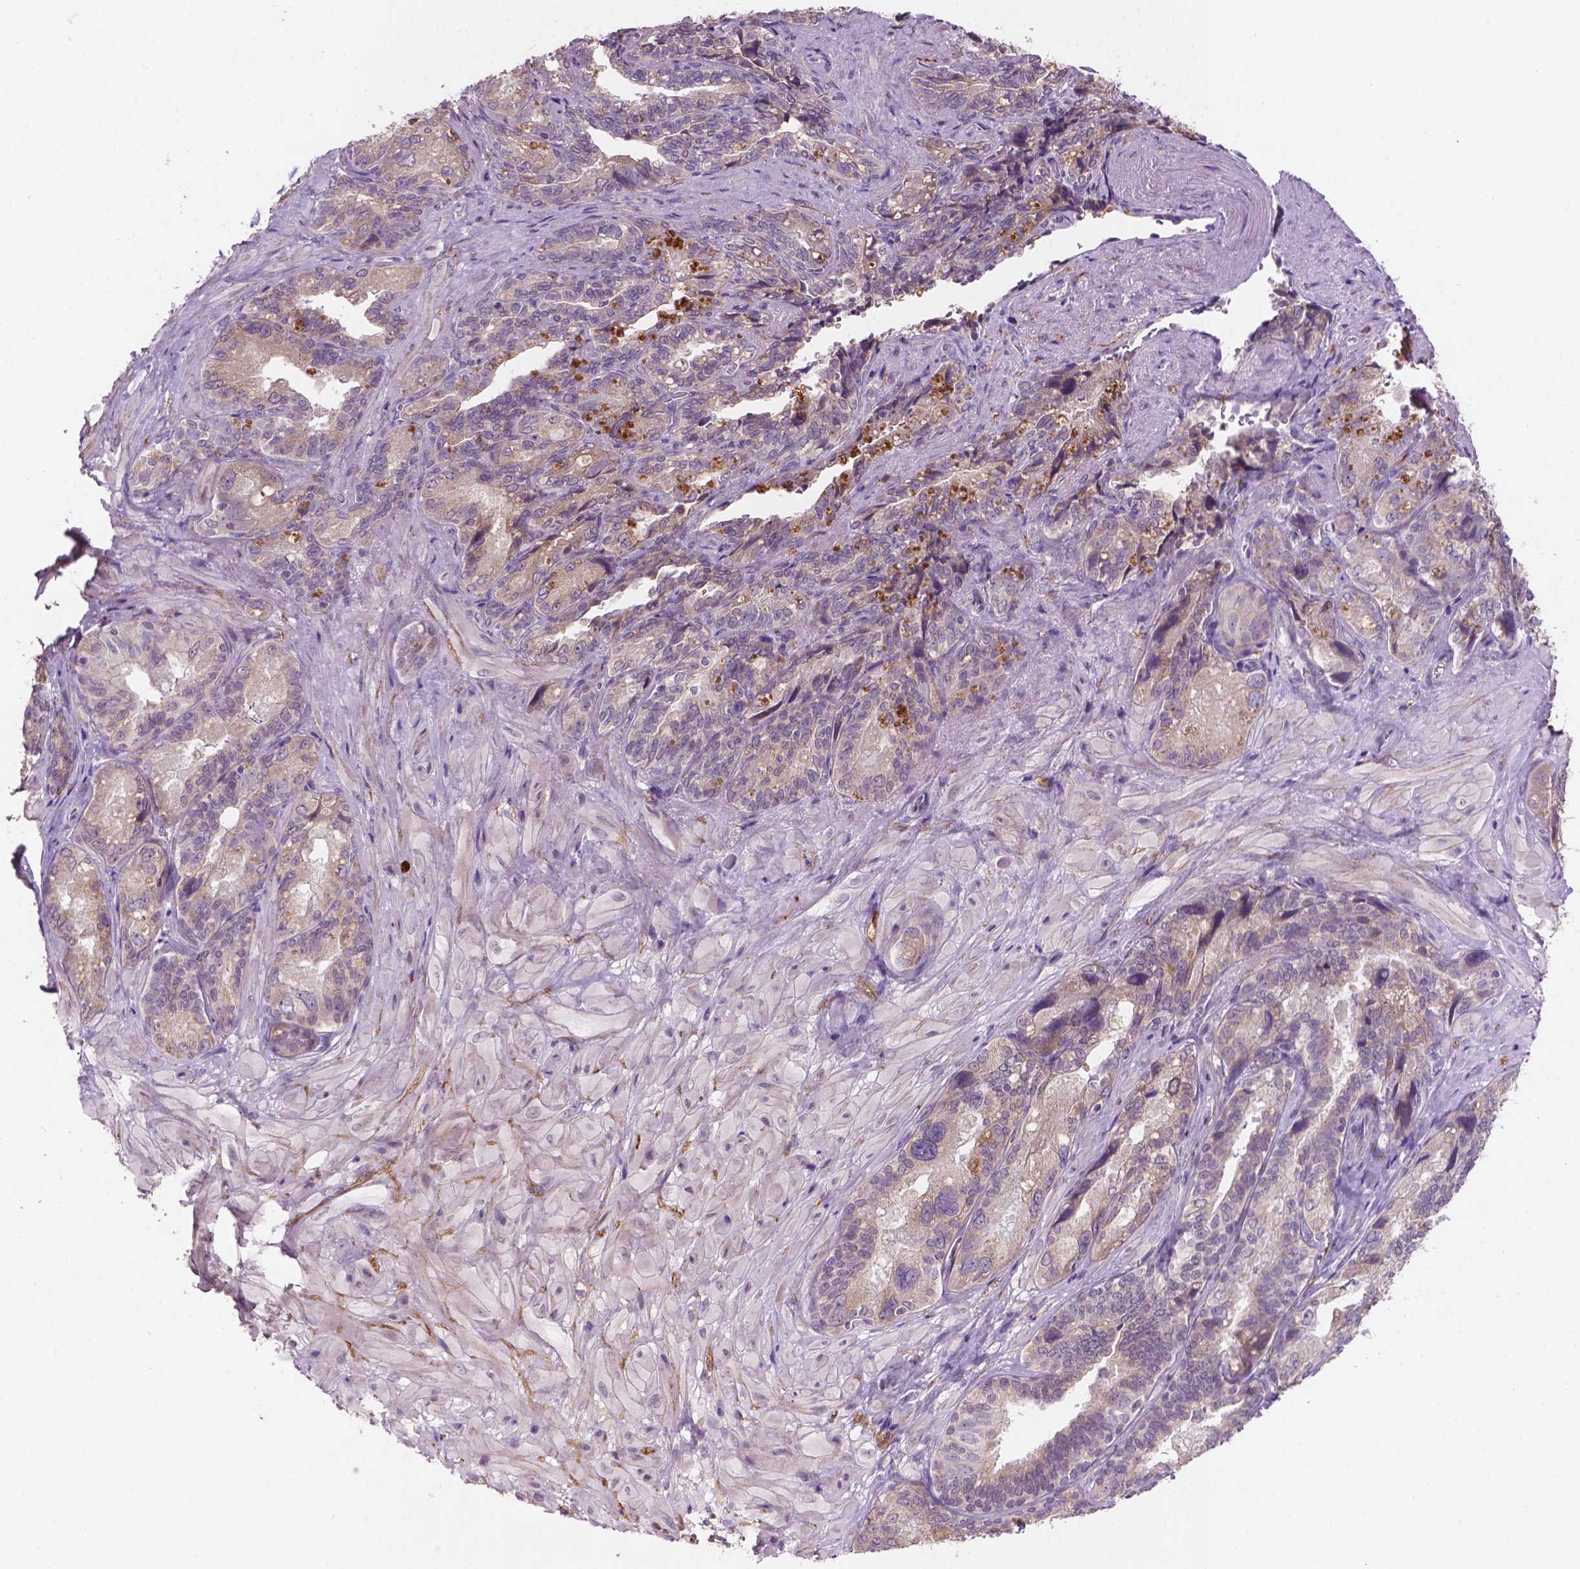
{"staining": {"intensity": "weak", "quantity": "<25%", "location": "cytoplasmic/membranous"}, "tissue": "seminal vesicle", "cell_type": "Glandular cells", "image_type": "normal", "snomed": [{"axis": "morphology", "description": "Normal tissue, NOS"}, {"axis": "topography", "description": "Seminal veicle"}], "caption": "IHC of normal seminal vesicle reveals no expression in glandular cells.", "gene": "GXYLT2", "patient": {"sex": "male", "age": 69}}